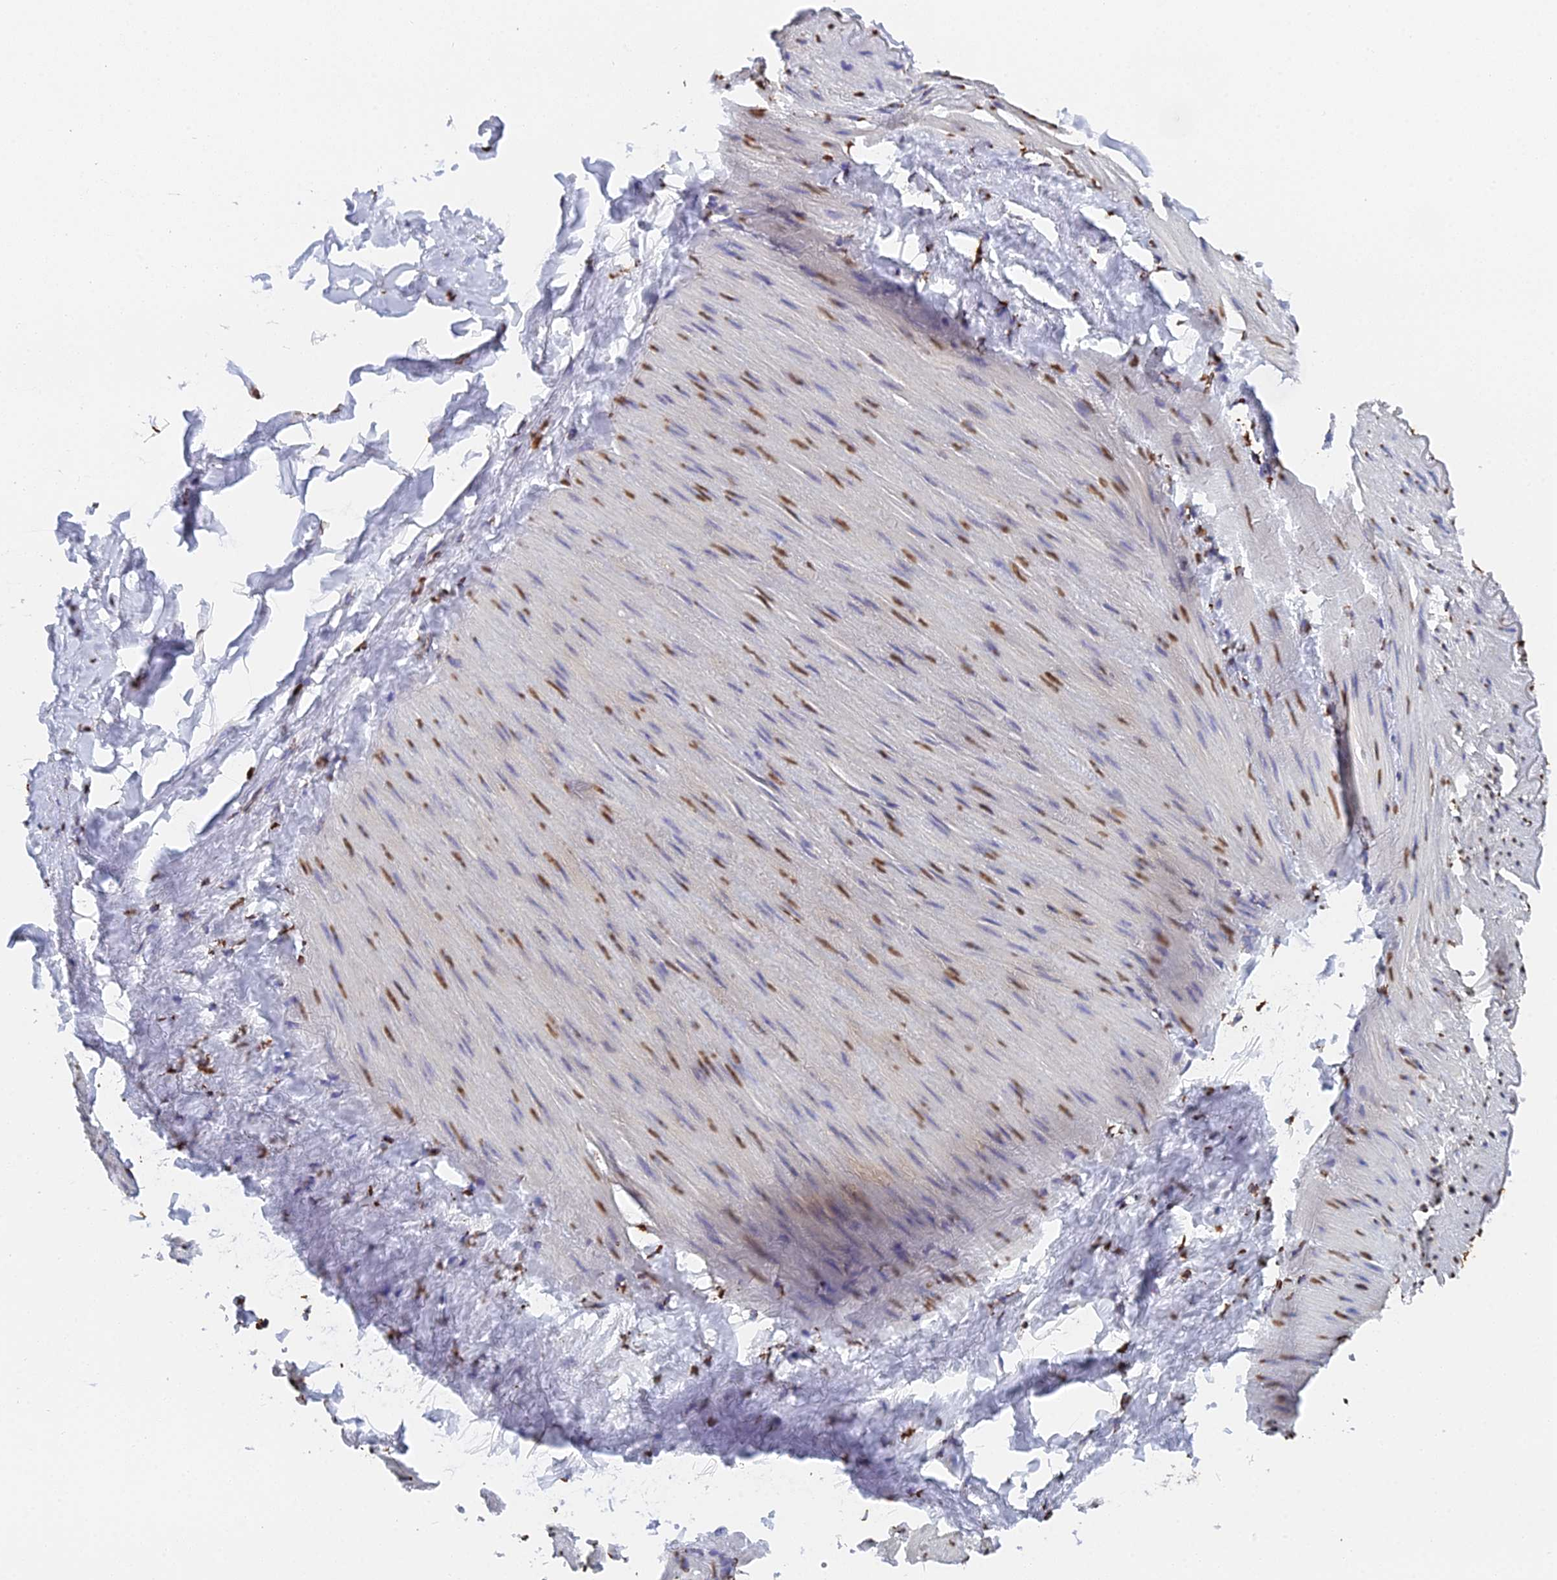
{"staining": {"intensity": "moderate", "quantity": ">75%", "location": "nuclear"}, "tissue": "adipose tissue", "cell_type": "Adipocytes", "image_type": "normal", "snomed": [{"axis": "morphology", "description": "Normal tissue, NOS"}, {"axis": "topography", "description": "Gallbladder"}, {"axis": "topography", "description": "Peripheral nerve tissue"}], "caption": "A high-resolution image shows IHC staining of unremarkable adipose tissue, which displays moderate nuclear positivity in about >75% of adipocytes.", "gene": "GBP3", "patient": {"sex": "male", "age": 38}}